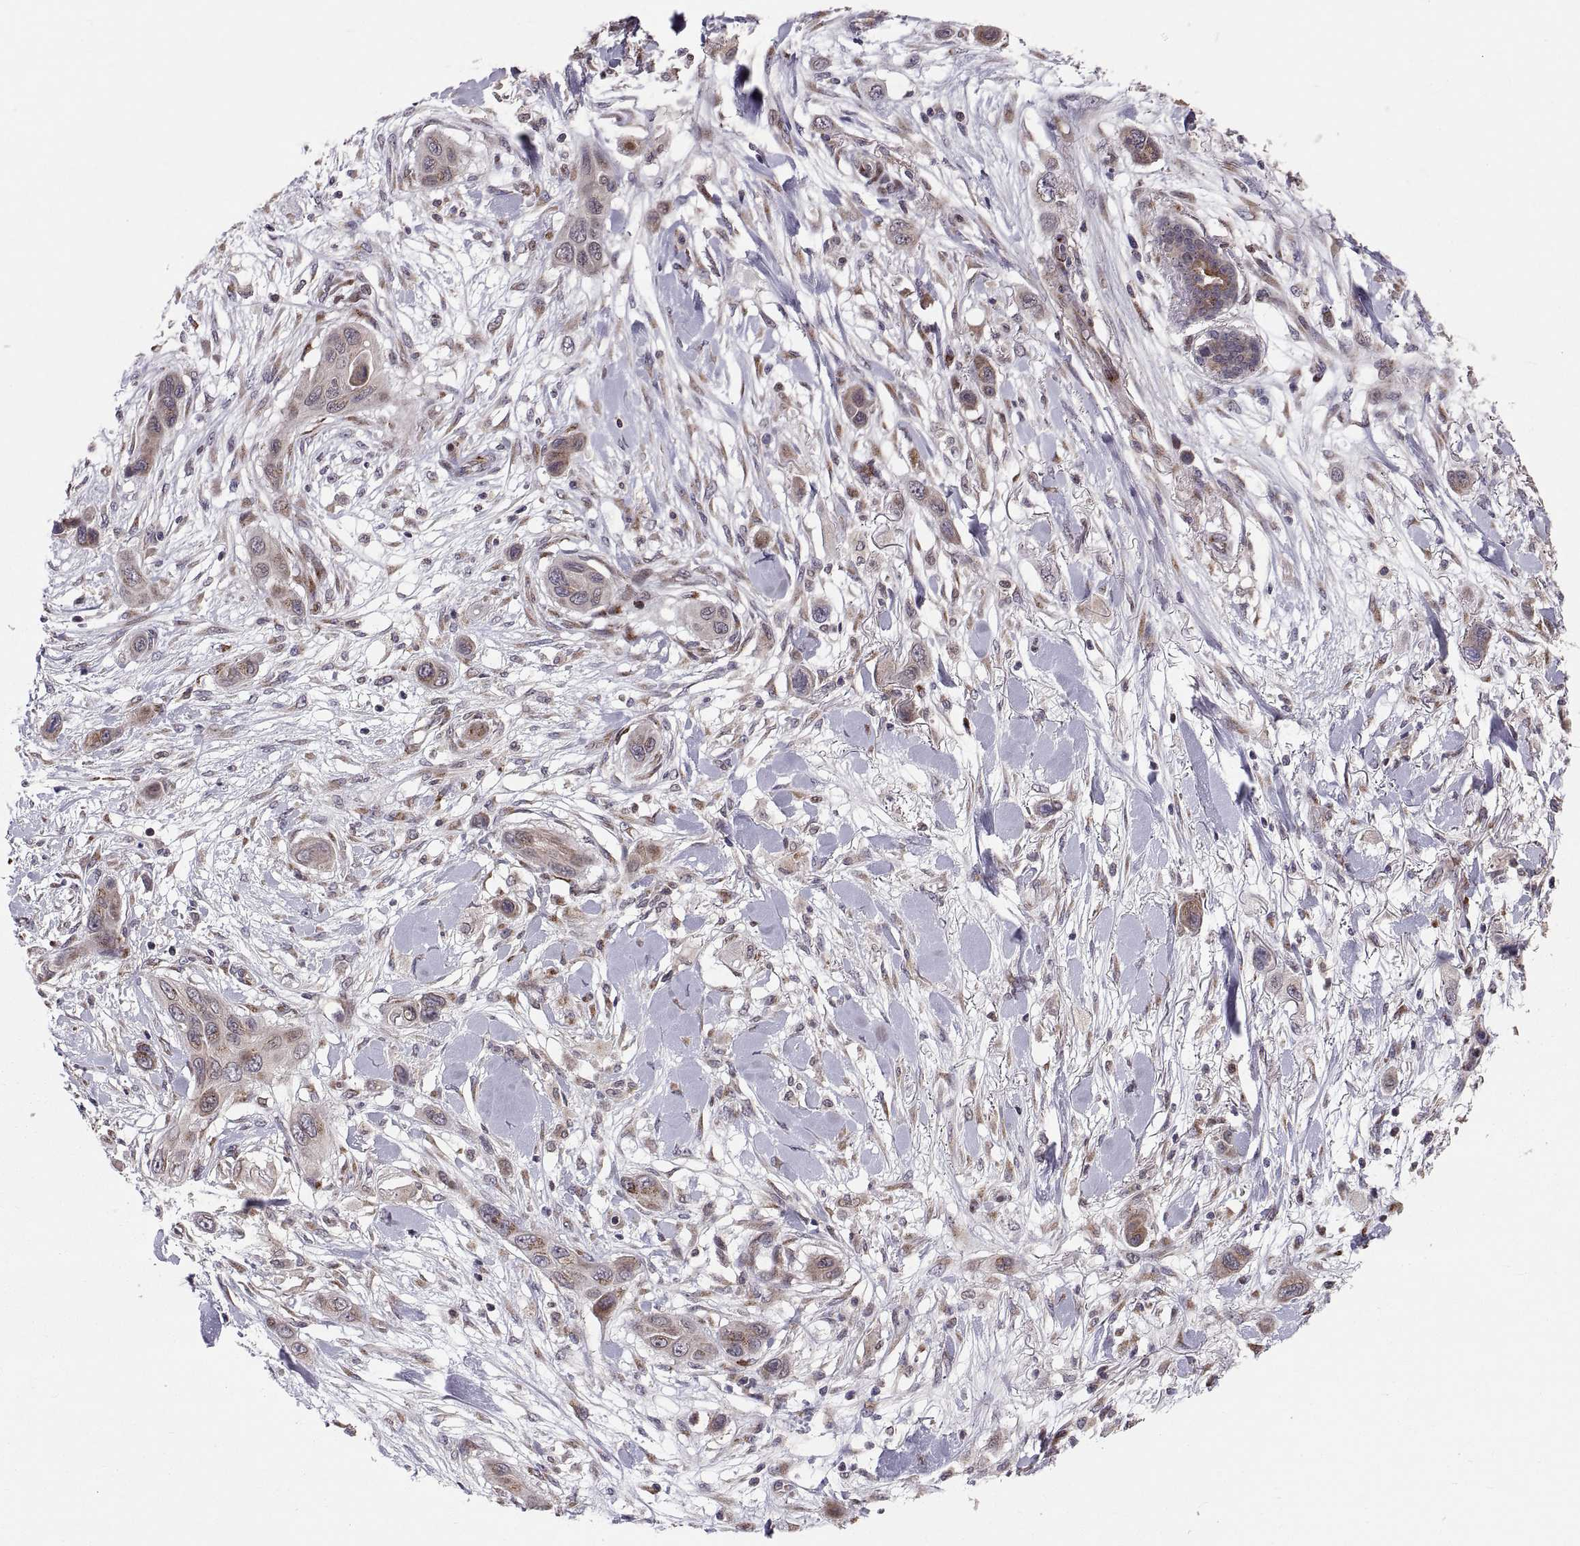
{"staining": {"intensity": "weak", "quantity": "25%-75%", "location": "cytoplasmic/membranous"}, "tissue": "skin cancer", "cell_type": "Tumor cells", "image_type": "cancer", "snomed": [{"axis": "morphology", "description": "Squamous cell carcinoma, NOS"}, {"axis": "topography", "description": "Skin"}], "caption": "Weak cytoplasmic/membranous positivity for a protein is identified in about 25%-75% of tumor cells of skin cancer using IHC.", "gene": "TESC", "patient": {"sex": "male", "age": 79}}